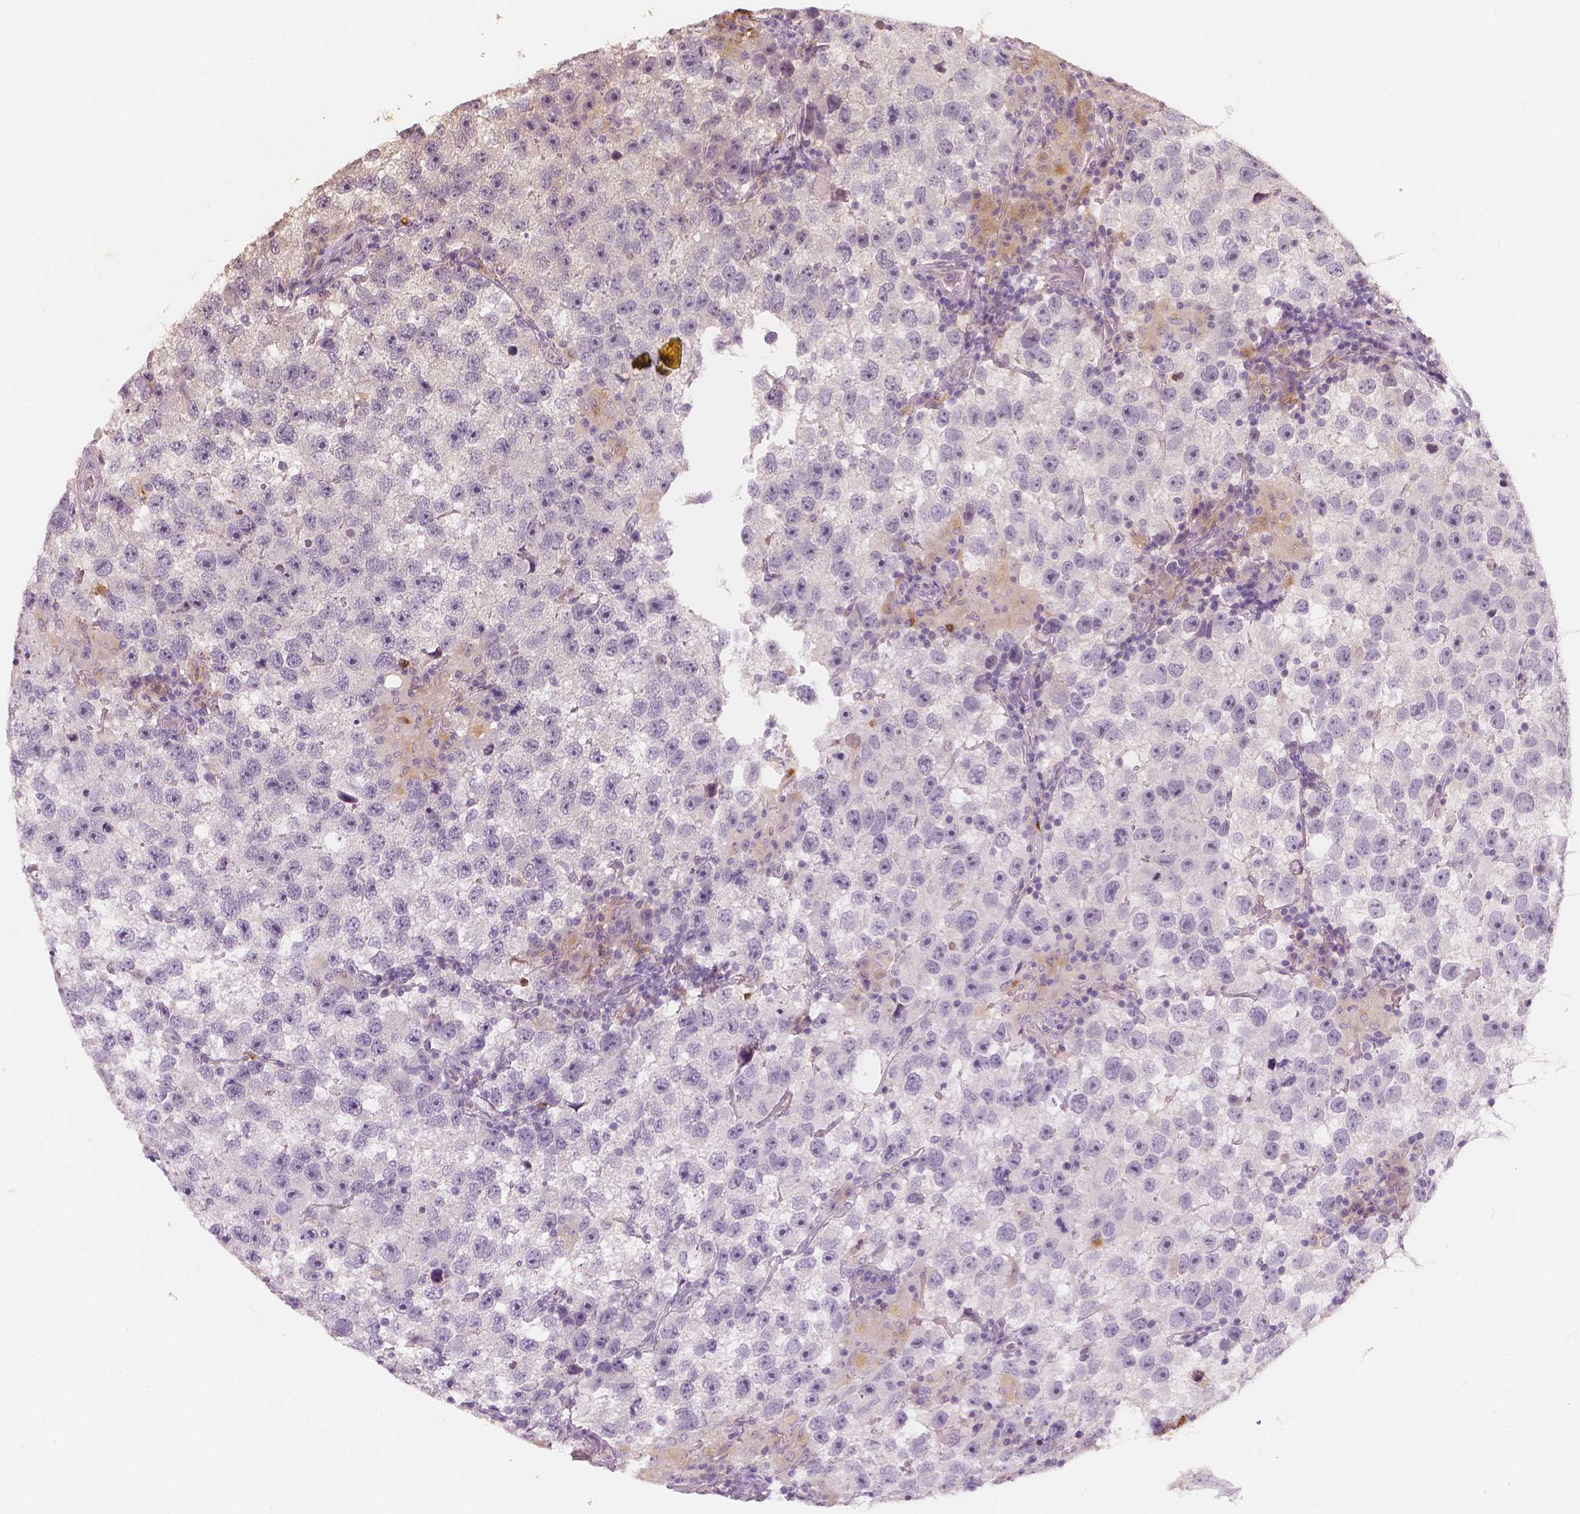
{"staining": {"intensity": "negative", "quantity": "none", "location": "none"}, "tissue": "testis cancer", "cell_type": "Tumor cells", "image_type": "cancer", "snomed": [{"axis": "morphology", "description": "Seminoma, NOS"}, {"axis": "topography", "description": "Testis"}], "caption": "There is no significant positivity in tumor cells of testis cancer (seminoma).", "gene": "RNASE7", "patient": {"sex": "male", "age": 26}}